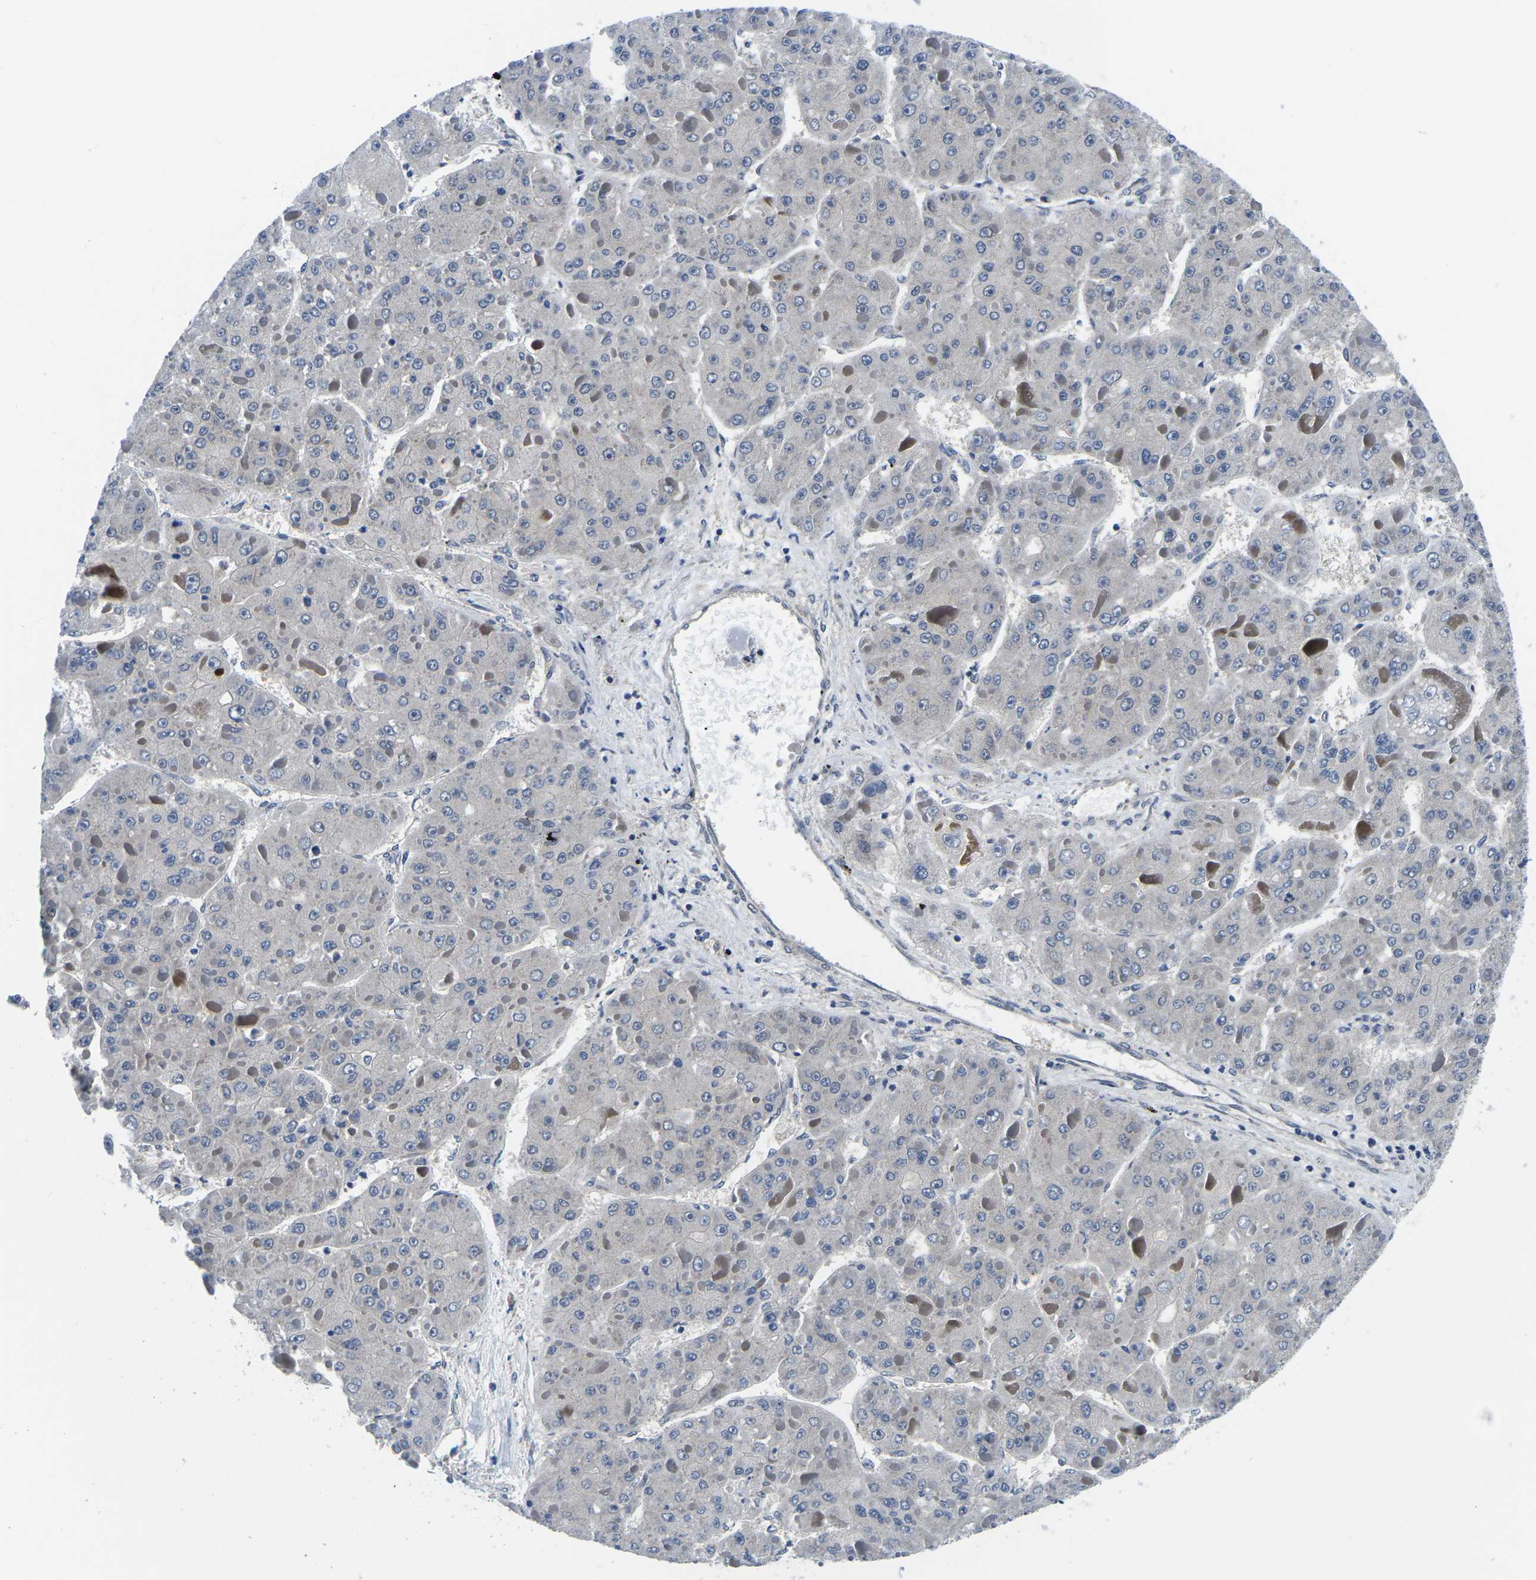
{"staining": {"intensity": "negative", "quantity": "none", "location": "none"}, "tissue": "liver cancer", "cell_type": "Tumor cells", "image_type": "cancer", "snomed": [{"axis": "morphology", "description": "Carcinoma, Hepatocellular, NOS"}, {"axis": "topography", "description": "Liver"}], "caption": "This histopathology image is of liver hepatocellular carcinoma stained with IHC to label a protein in brown with the nuclei are counter-stained blue. There is no positivity in tumor cells.", "gene": "GSK3B", "patient": {"sex": "female", "age": 73}}